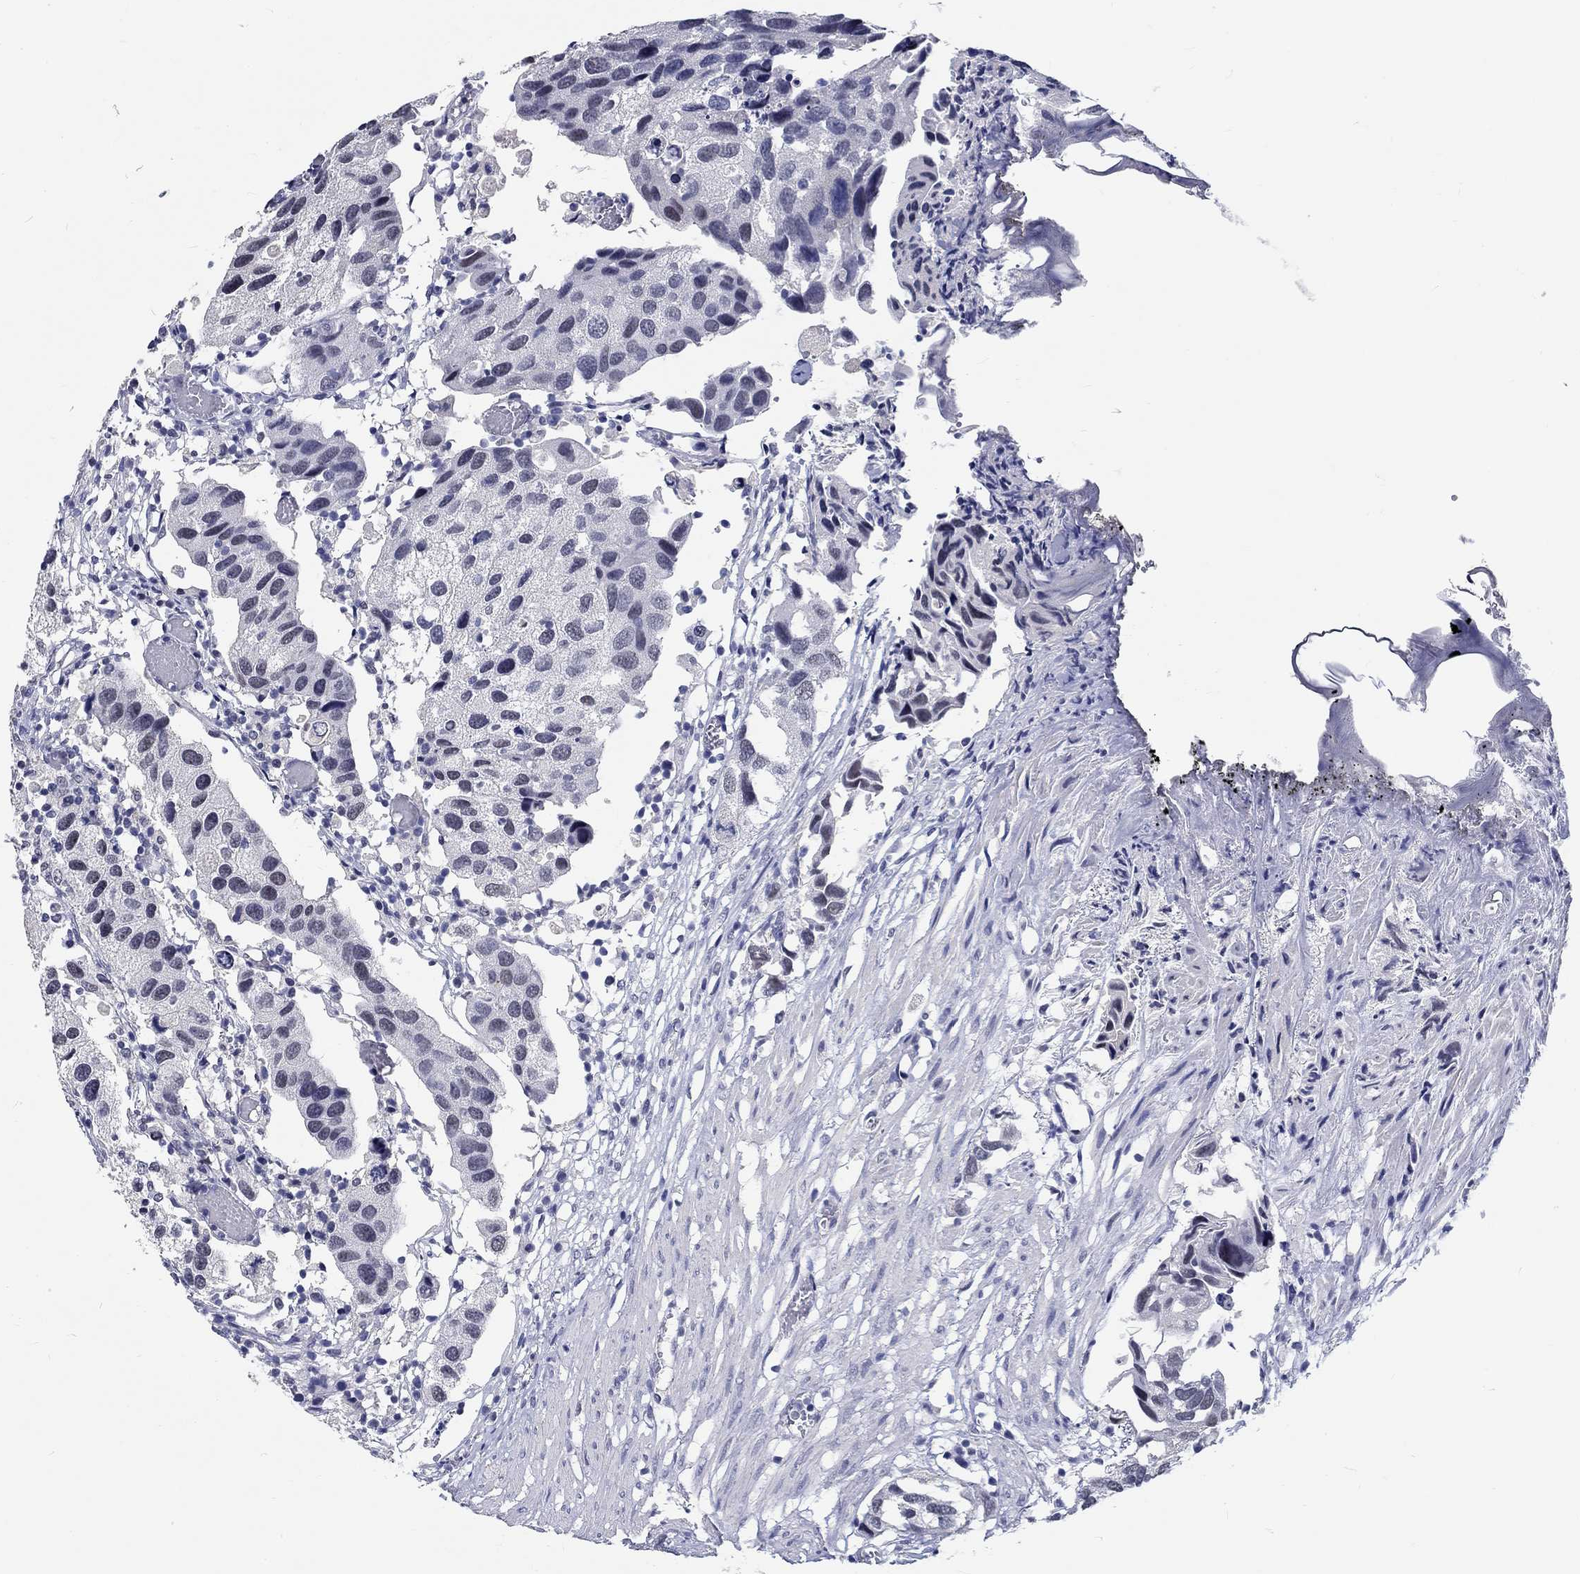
{"staining": {"intensity": "negative", "quantity": "none", "location": "none"}, "tissue": "urothelial cancer", "cell_type": "Tumor cells", "image_type": "cancer", "snomed": [{"axis": "morphology", "description": "Urothelial carcinoma, High grade"}, {"axis": "topography", "description": "Urinary bladder"}], "caption": "Immunohistochemistry image of neoplastic tissue: high-grade urothelial carcinoma stained with DAB reveals no significant protein staining in tumor cells. The staining was performed using DAB (3,3'-diaminobenzidine) to visualize the protein expression in brown, while the nuclei were stained in blue with hematoxylin (Magnification: 20x).", "gene": "GRIN1", "patient": {"sex": "male", "age": 79}}